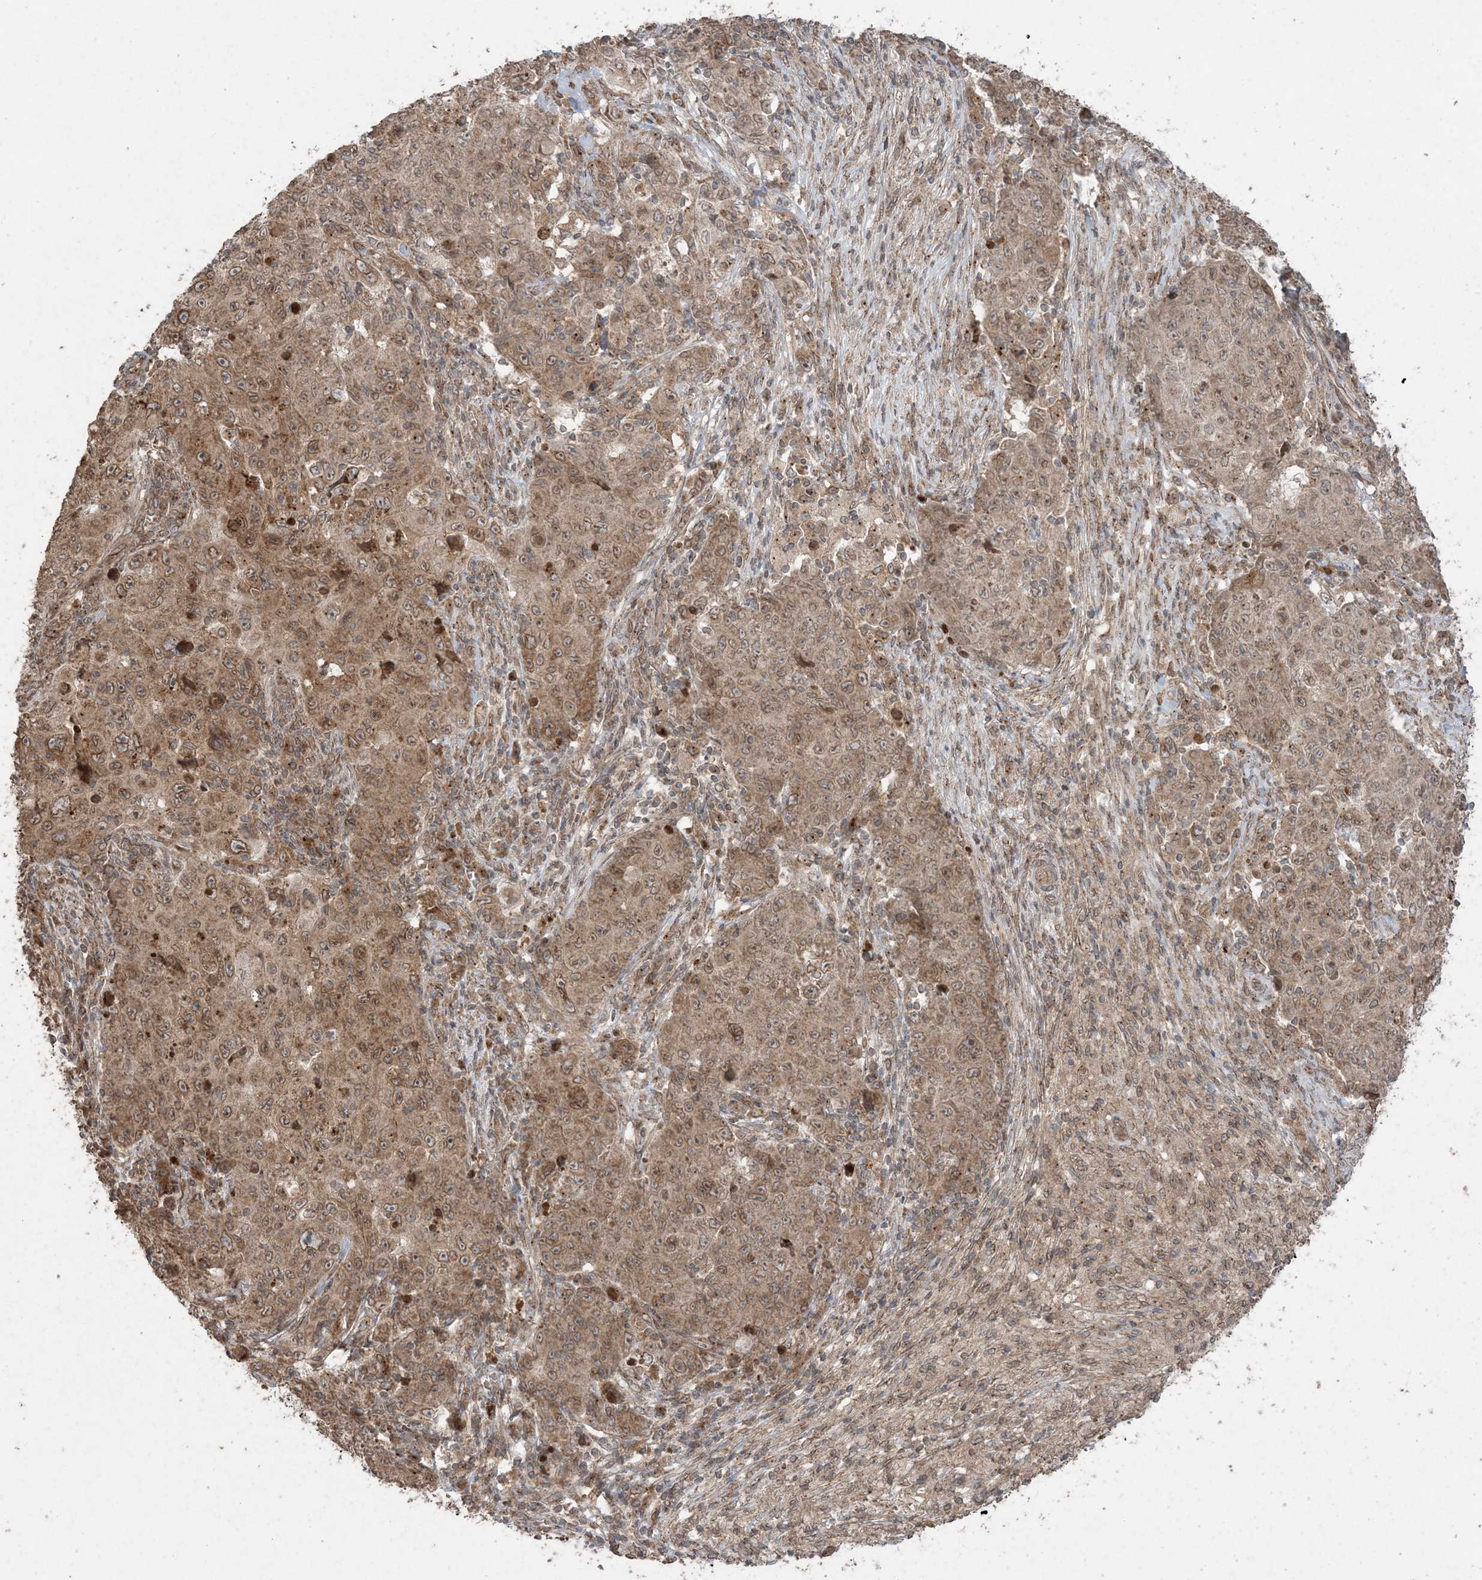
{"staining": {"intensity": "moderate", "quantity": ">75%", "location": "cytoplasmic/membranous"}, "tissue": "ovarian cancer", "cell_type": "Tumor cells", "image_type": "cancer", "snomed": [{"axis": "morphology", "description": "Carcinoma, endometroid"}, {"axis": "topography", "description": "Ovary"}], "caption": "The immunohistochemical stain shows moderate cytoplasmic/membranous positivity in tumor cells of ovarian endometroid carcinoma tissue.", "gene": "DDX19B", "patient": {"sex": "female", "age": 42}}